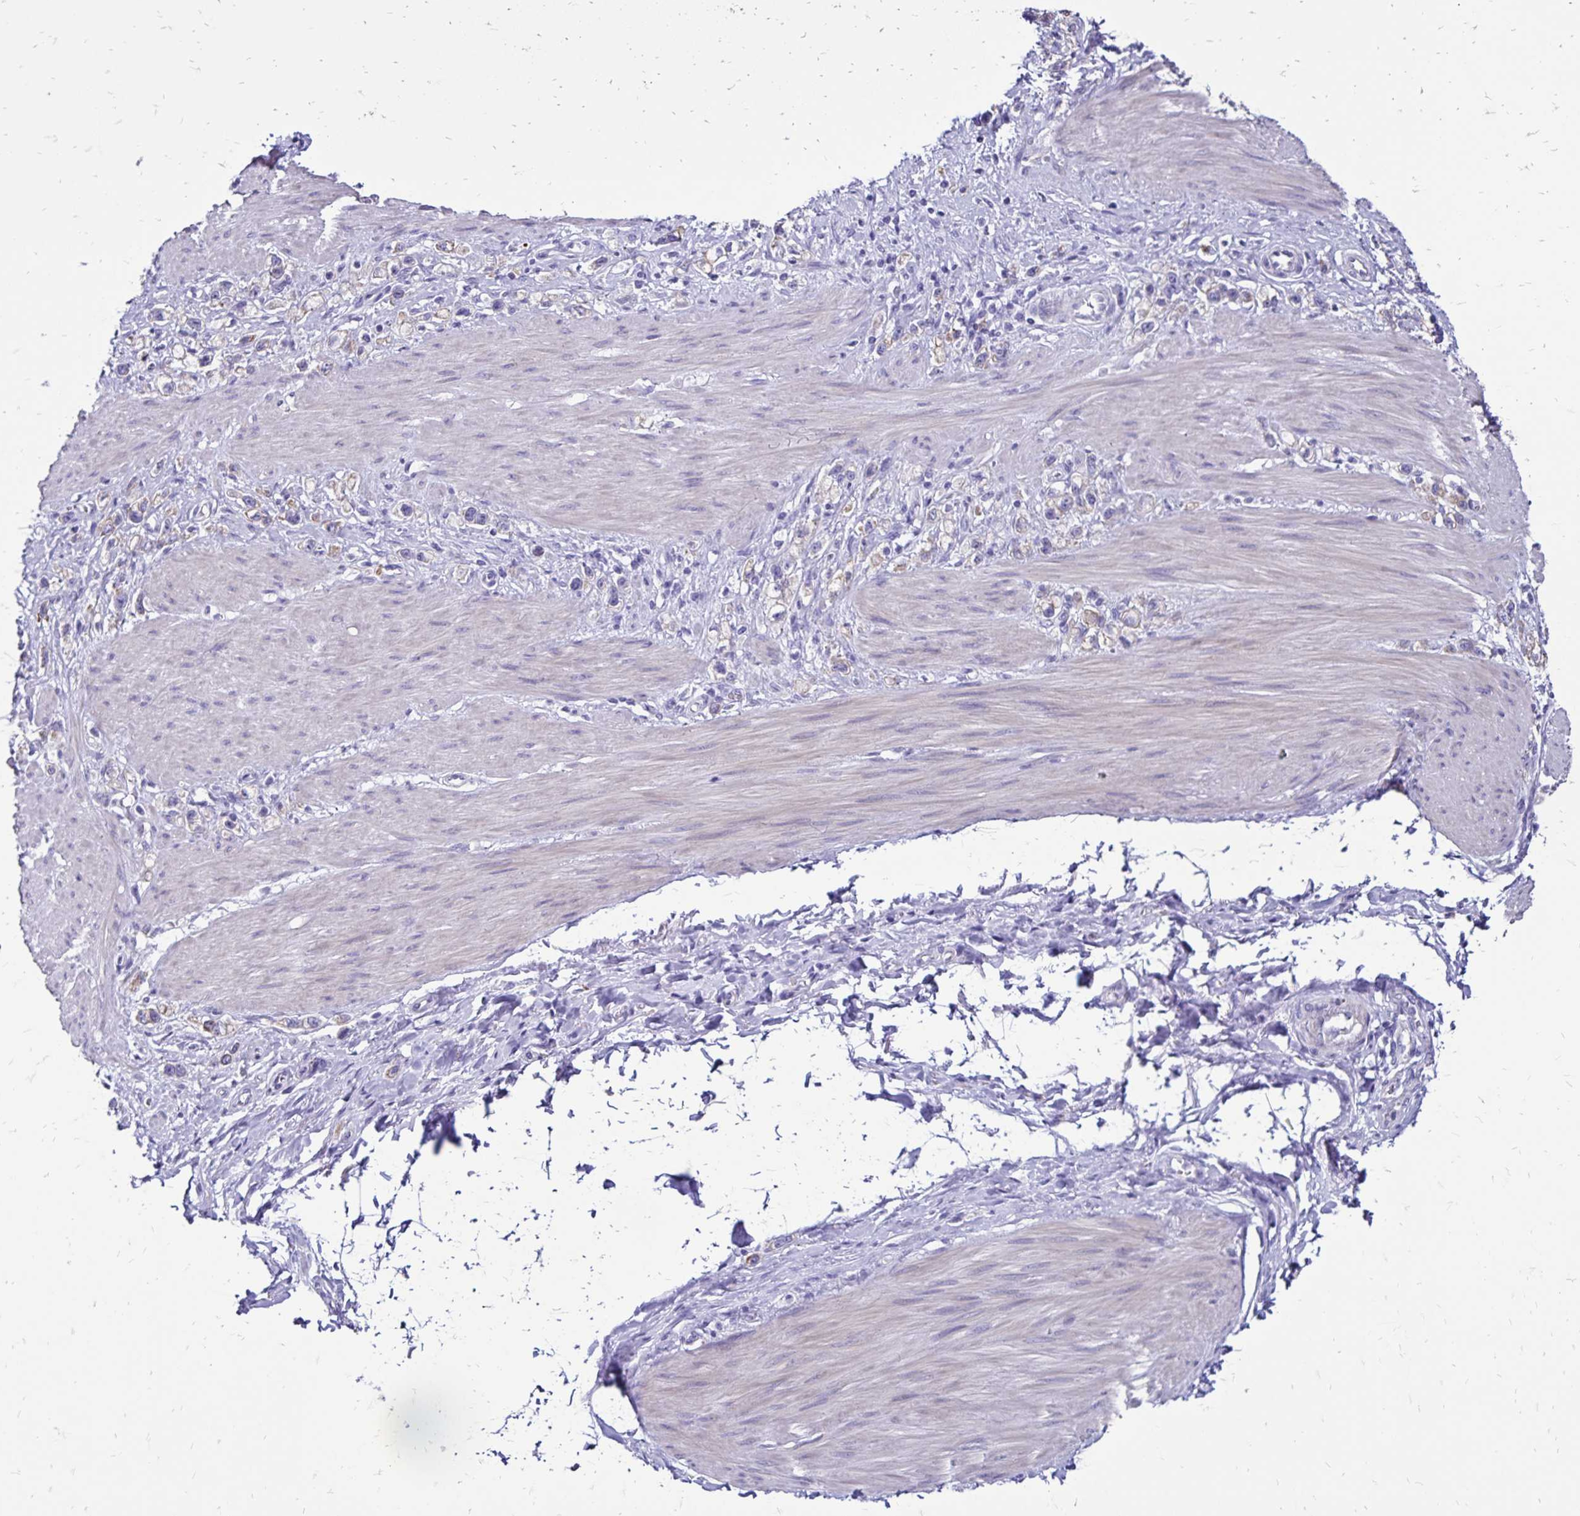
{"staining": {"intensity": "negative", "quantity": "none", "location": "none"}, "tissue": "stomach cancer", "cell_type": "Tumor cells", "image_type": "cancer", "snomed": [{"axis": "morphology", "description": "Adenocarcinoma, NOS"}, {"axis": "topography", "description": "Stomach"}], "caption": "Immunohistochemistry (IHC) photomicrograph of neoplastic tissue: human adenocarcinoma (stomach) stained with DAB demonstrates no significant protein staining in tumor cells.", "gene": "EVPL", "patient": {"sex": "female", "age": 65}}